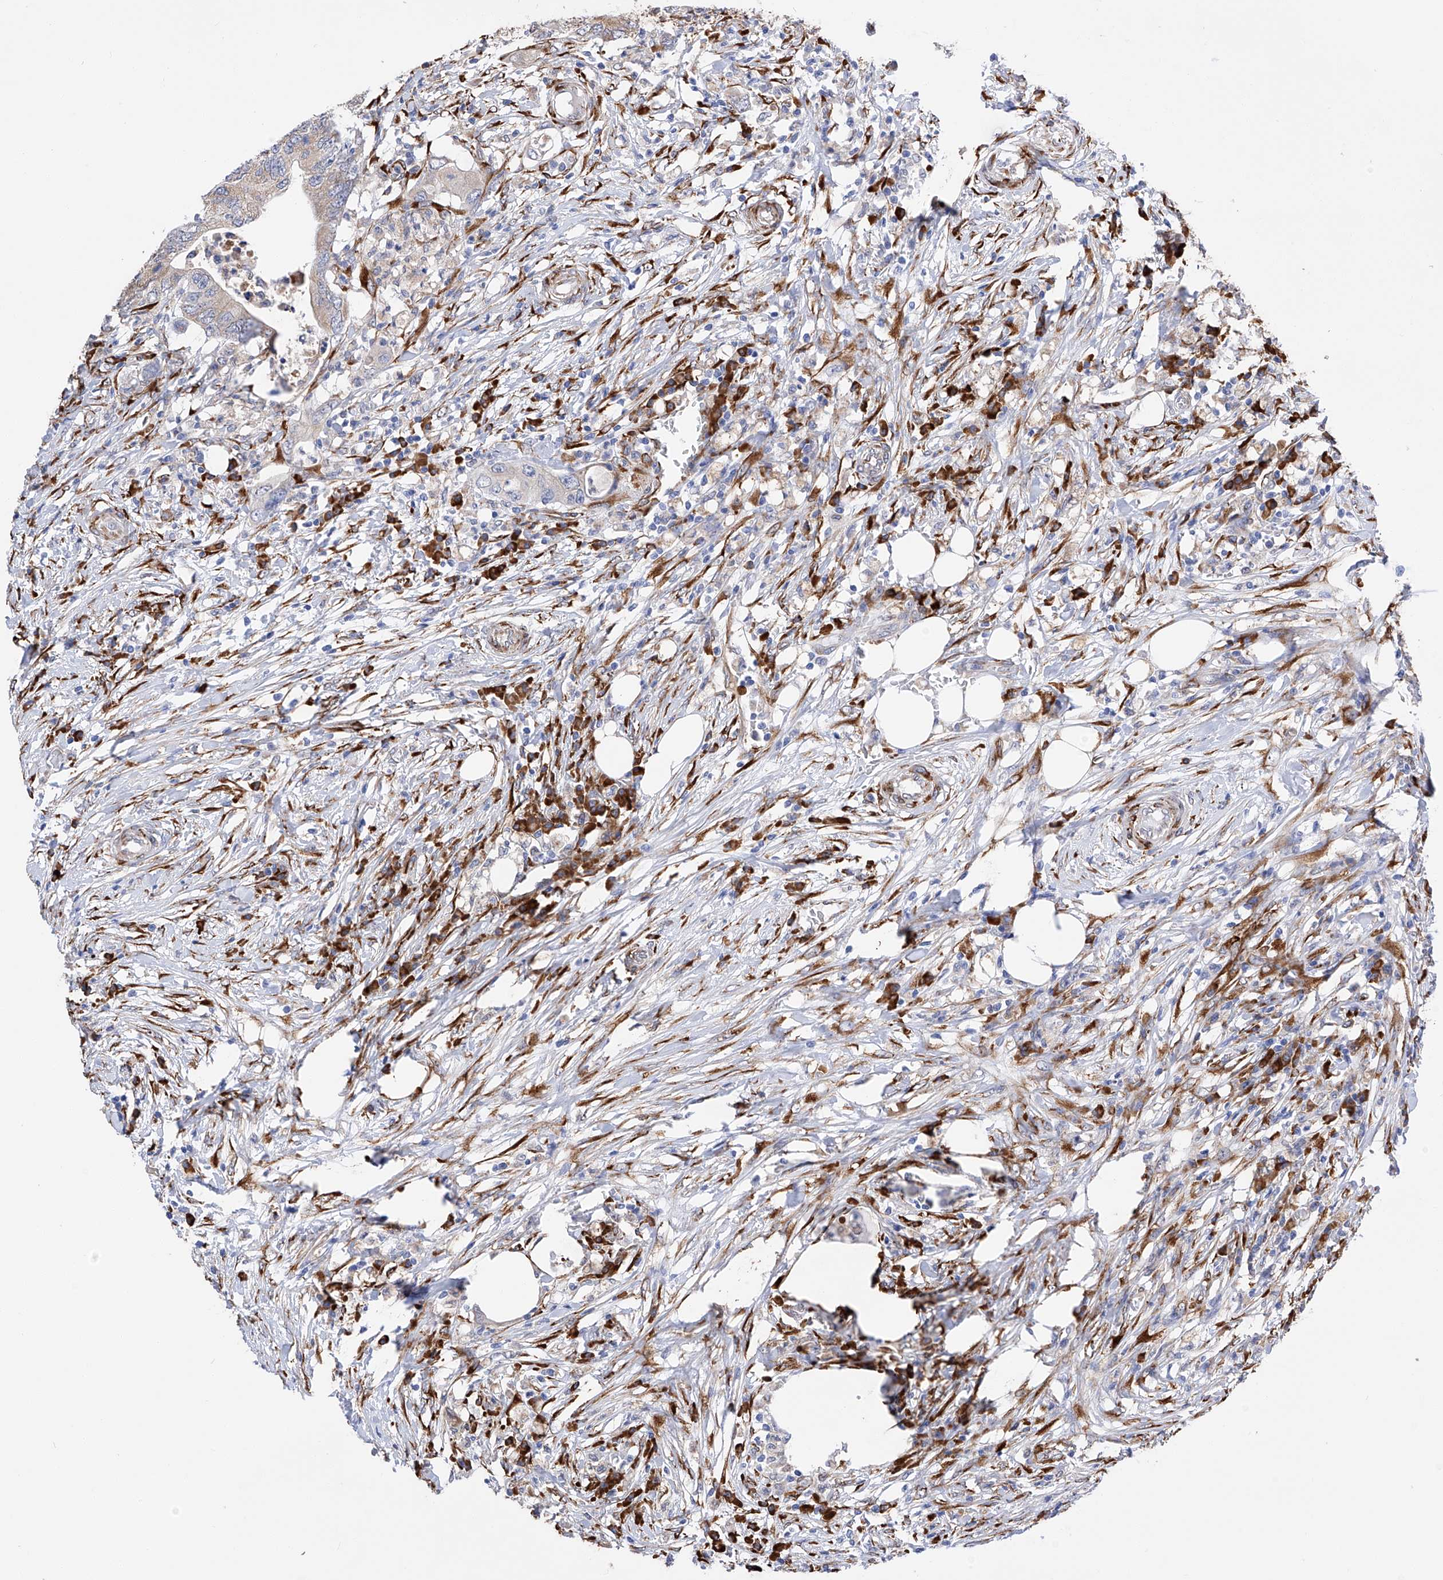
{"staining": {"intensity": "moderate", "quantity": "<25%", "location": "cytoplasmic/membranous"}, "tissue": "colorectal cancer", "cell_type": "Tumor cells", "image_type": "cancer", "snomed": [{"axis": "morphology", "description": "Adenocarcinoma, NOS"}, {"axis": "topography", "description": "Colon"}], "caption": "Immunohistochemical staining of adenocarcinoma (colorectal) exhibits low levels of moderate cytoplasmic/membranous protein positivity in about <25% of tumor cells.", "gene": "PDIA5", "patient": {"sex": "male", "age": 71}}